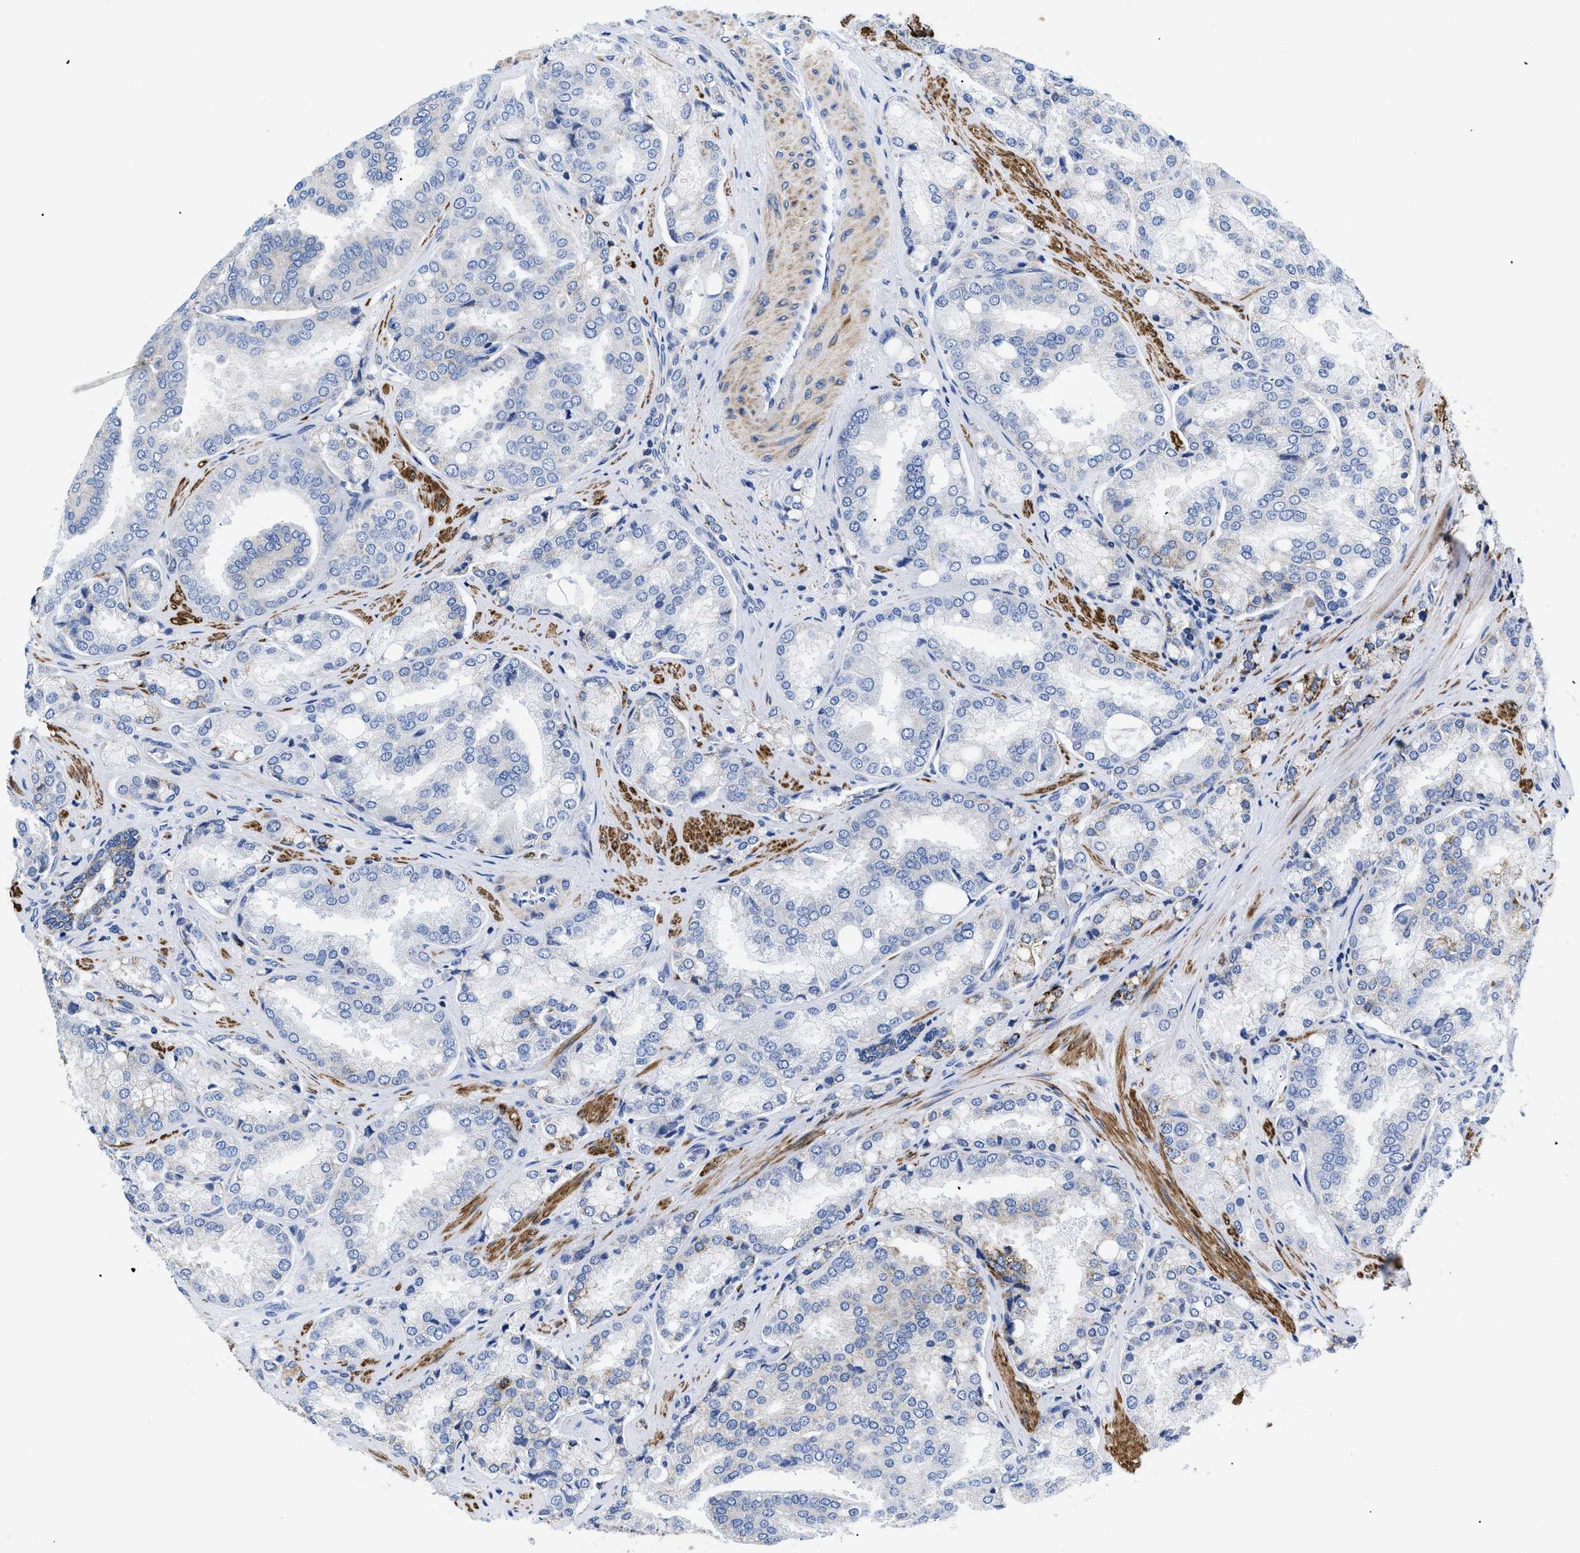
{"staining": {"intensity": "negative", "quantity": "none", "location": "none"}, "tissue": "prostate cancer", "cell_type": "Tumor cells", "image_type": "cancer", "snomed": [{"axis": "morphology", "description": "Adenocarcinoma, High grade"}, {"axis": "topography", "description": "Prostate"}], "caption": "Tumor cells show no significant staining in adenocarcinoma (high-grade) (prostate).", "gene": "GPR149", "patient": {"sex": "male", "age": 50}}